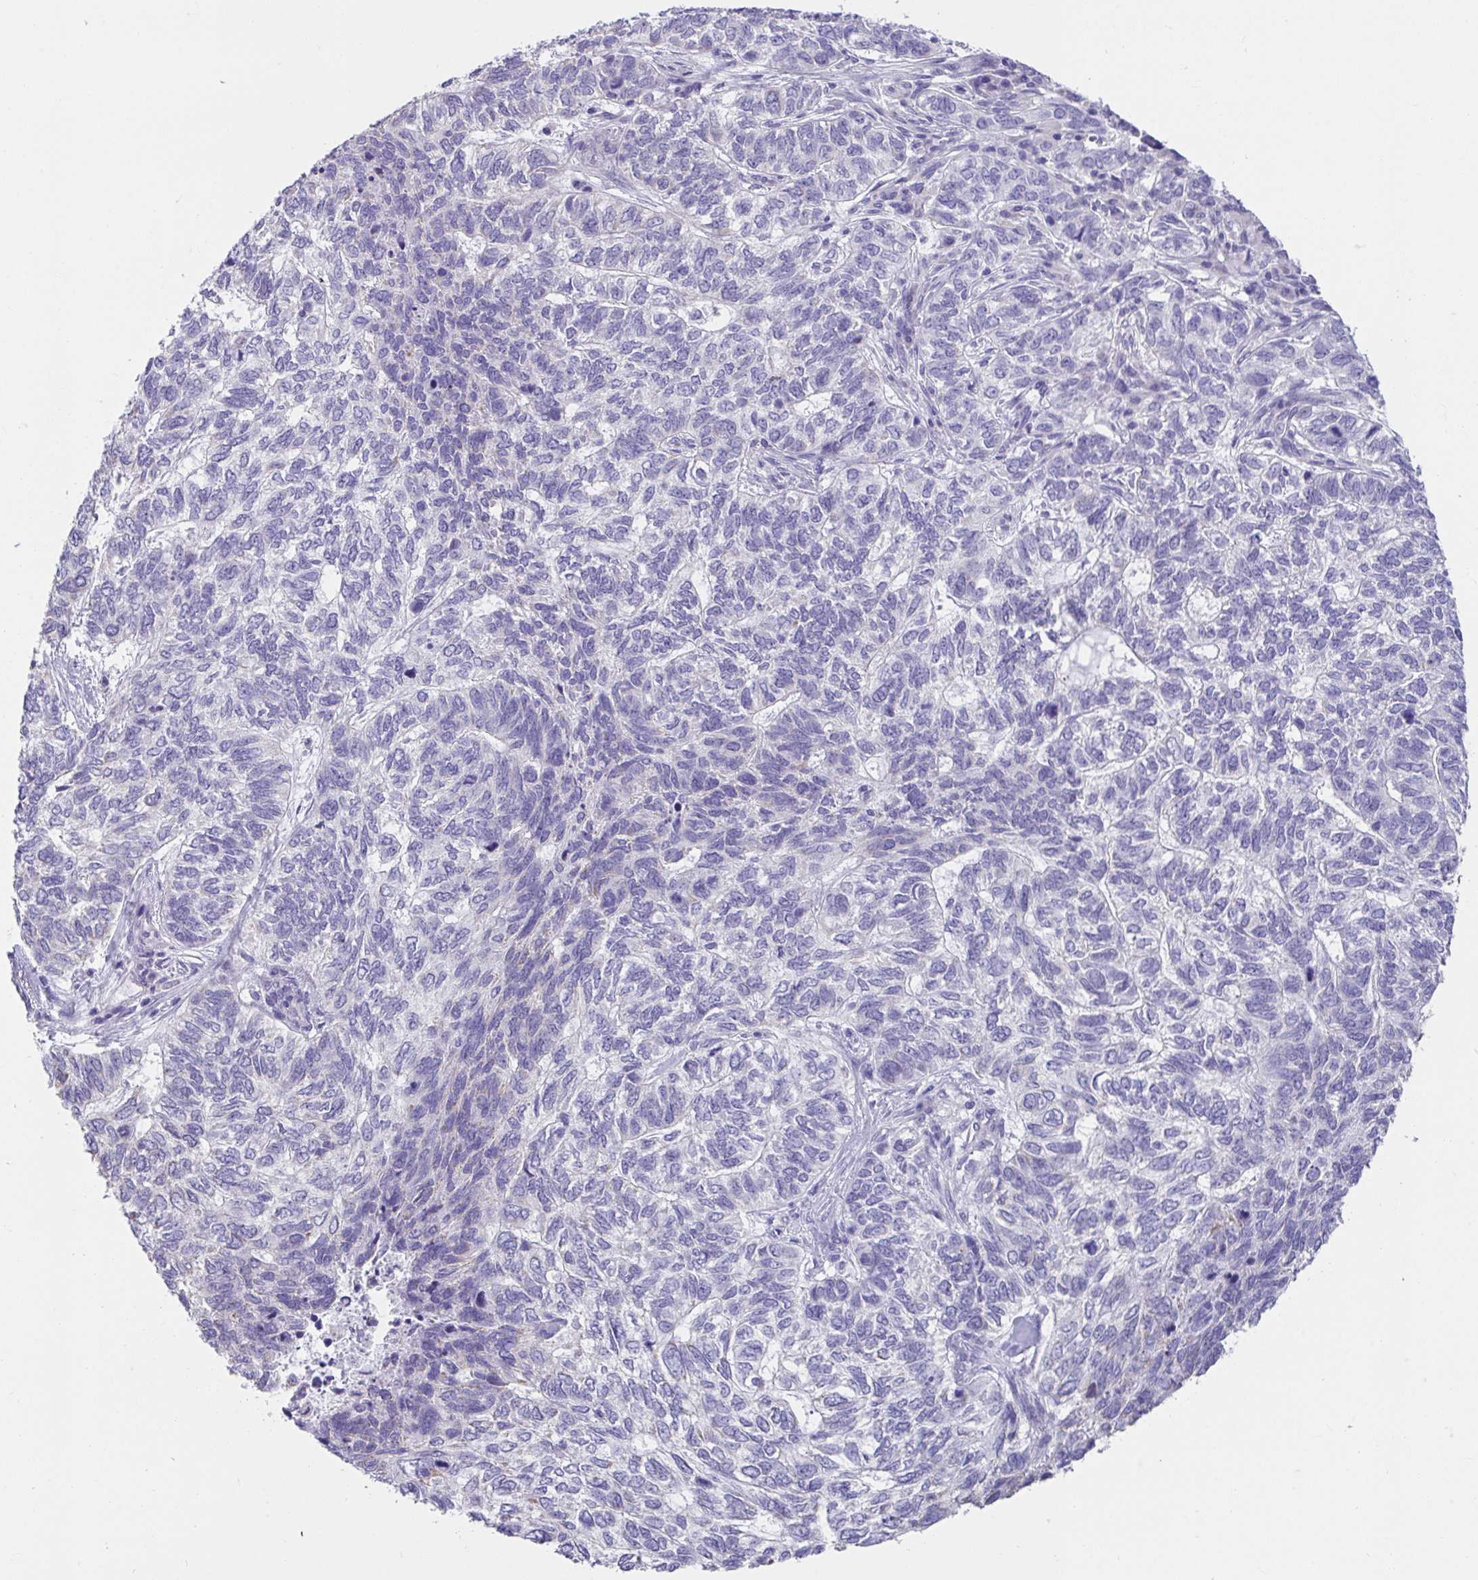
{"staining": {"intensity": "negative", "quantity": "none", "location": "none"}, "tissue": "skin cancer", "cell_type": "Tumor cells", "image_type": "cancer", "snomed": [{"axis": "morphology", "description": "Basal cell carcinoma"}, {"axis": "topography", "description": "Skin"}], "caption": "This image is of basal cell carcinoma (skin) stained with immunohistochemistry (IHC) to label a protein in brown with the nuclei are counter-stained blue. There is no positivity in tumor cells.", "gene": "CXCR1", "patient": {"sex": "female", "age": 65}}